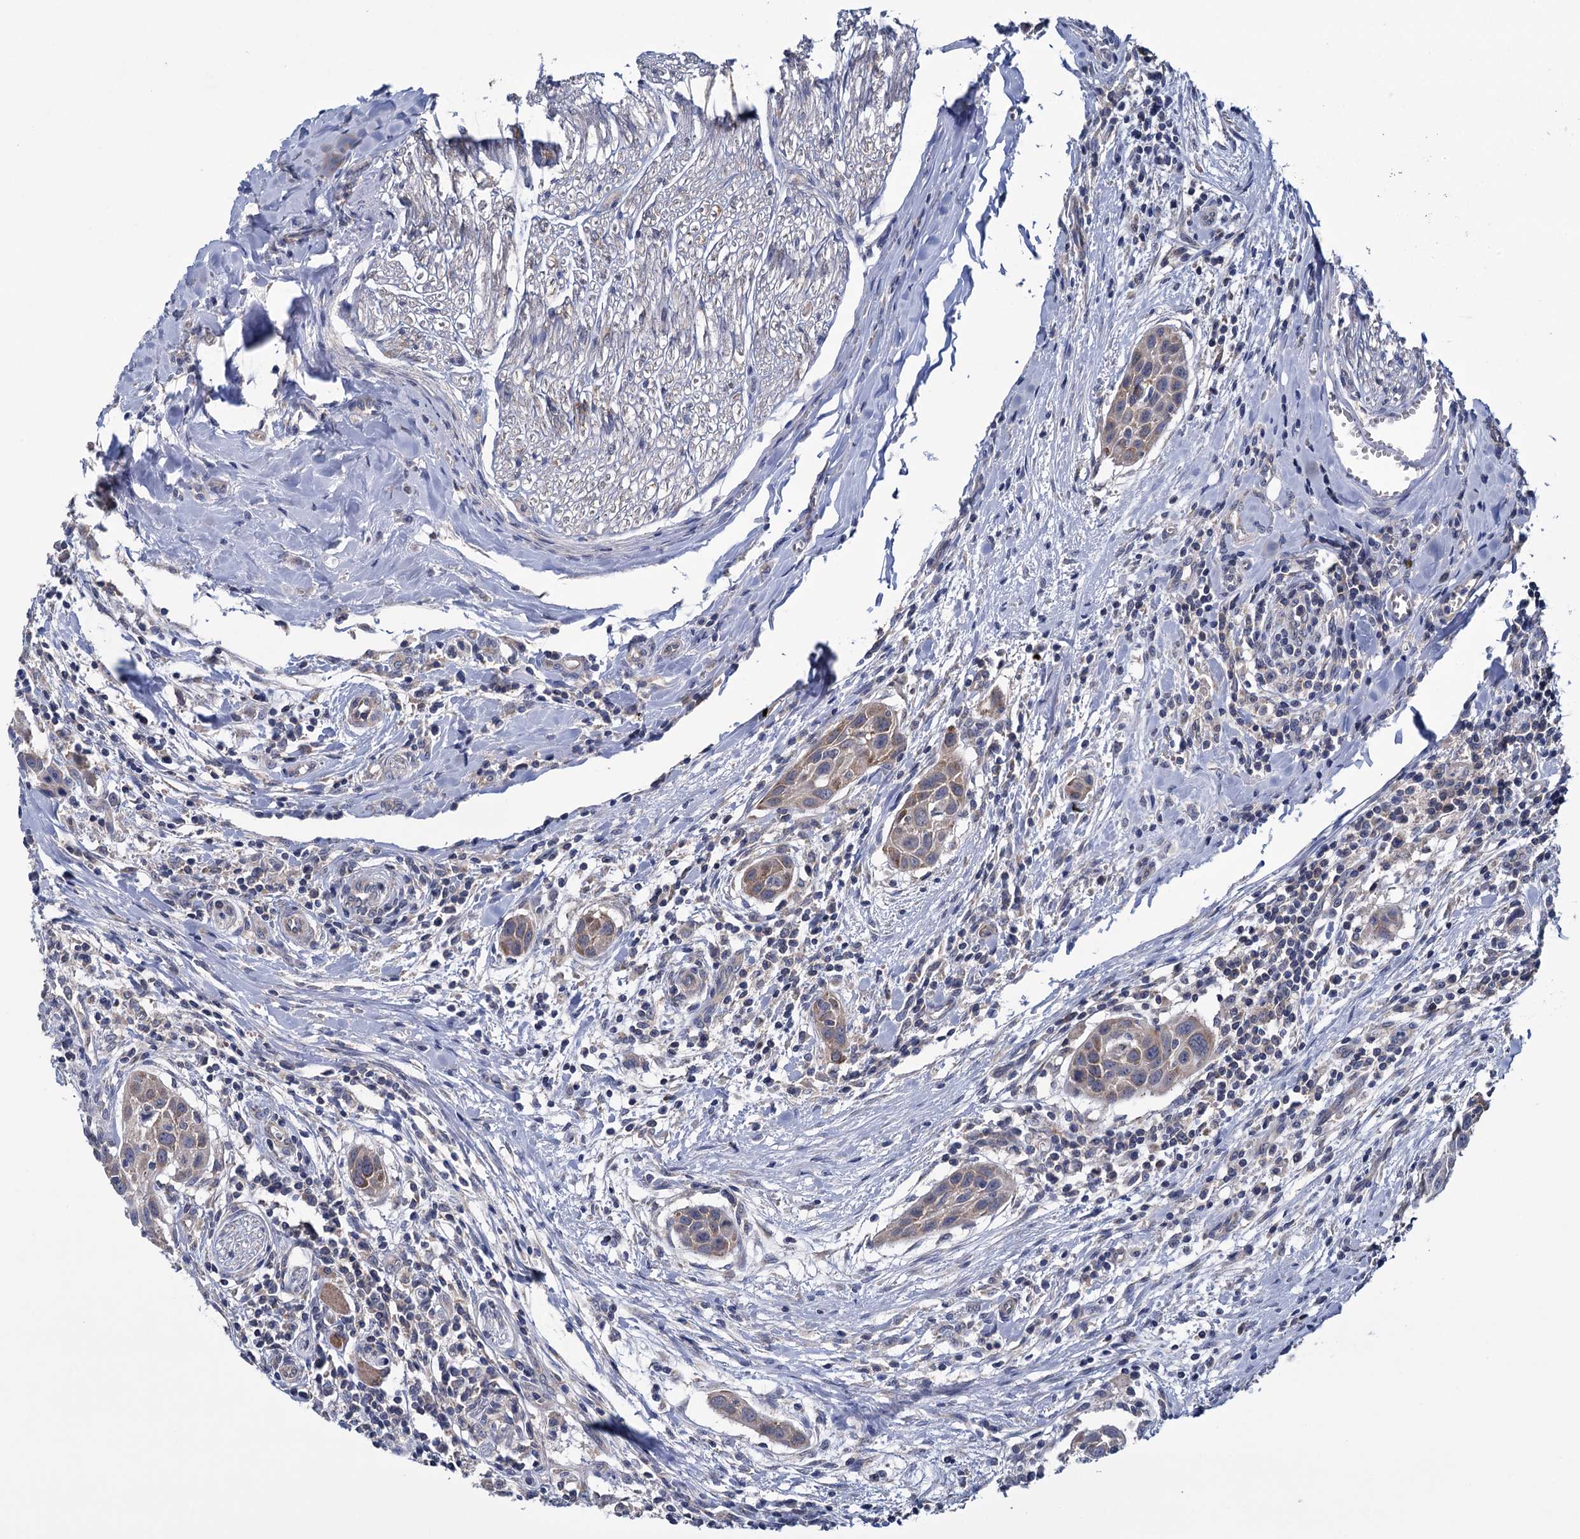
{"staining": {"intensity": "moderate", "quantity": ">75%", "location": "cytoplasmic/membranous"}, "tissue": "head and neck cancer", "cell_type": "Tumor cells", "image_type": "cancer", "snomed": [{"axis": "morphology", "description": "Squamous cell carcinoma, NOS"}, {"axis": "topography", "description": "Oral tissue"}, {"axis": "topography", "description": "Head-Neck"}], "caption": "A high-resolution image shows immunohistochemistry (IHC) staining of head and neck cancer, which reveals moderate cytoplasmic/membranous staining in approximately >75% of tumor cells.", "gene": "GSTM2", "patient": {"sex": "female", "age": 50}}